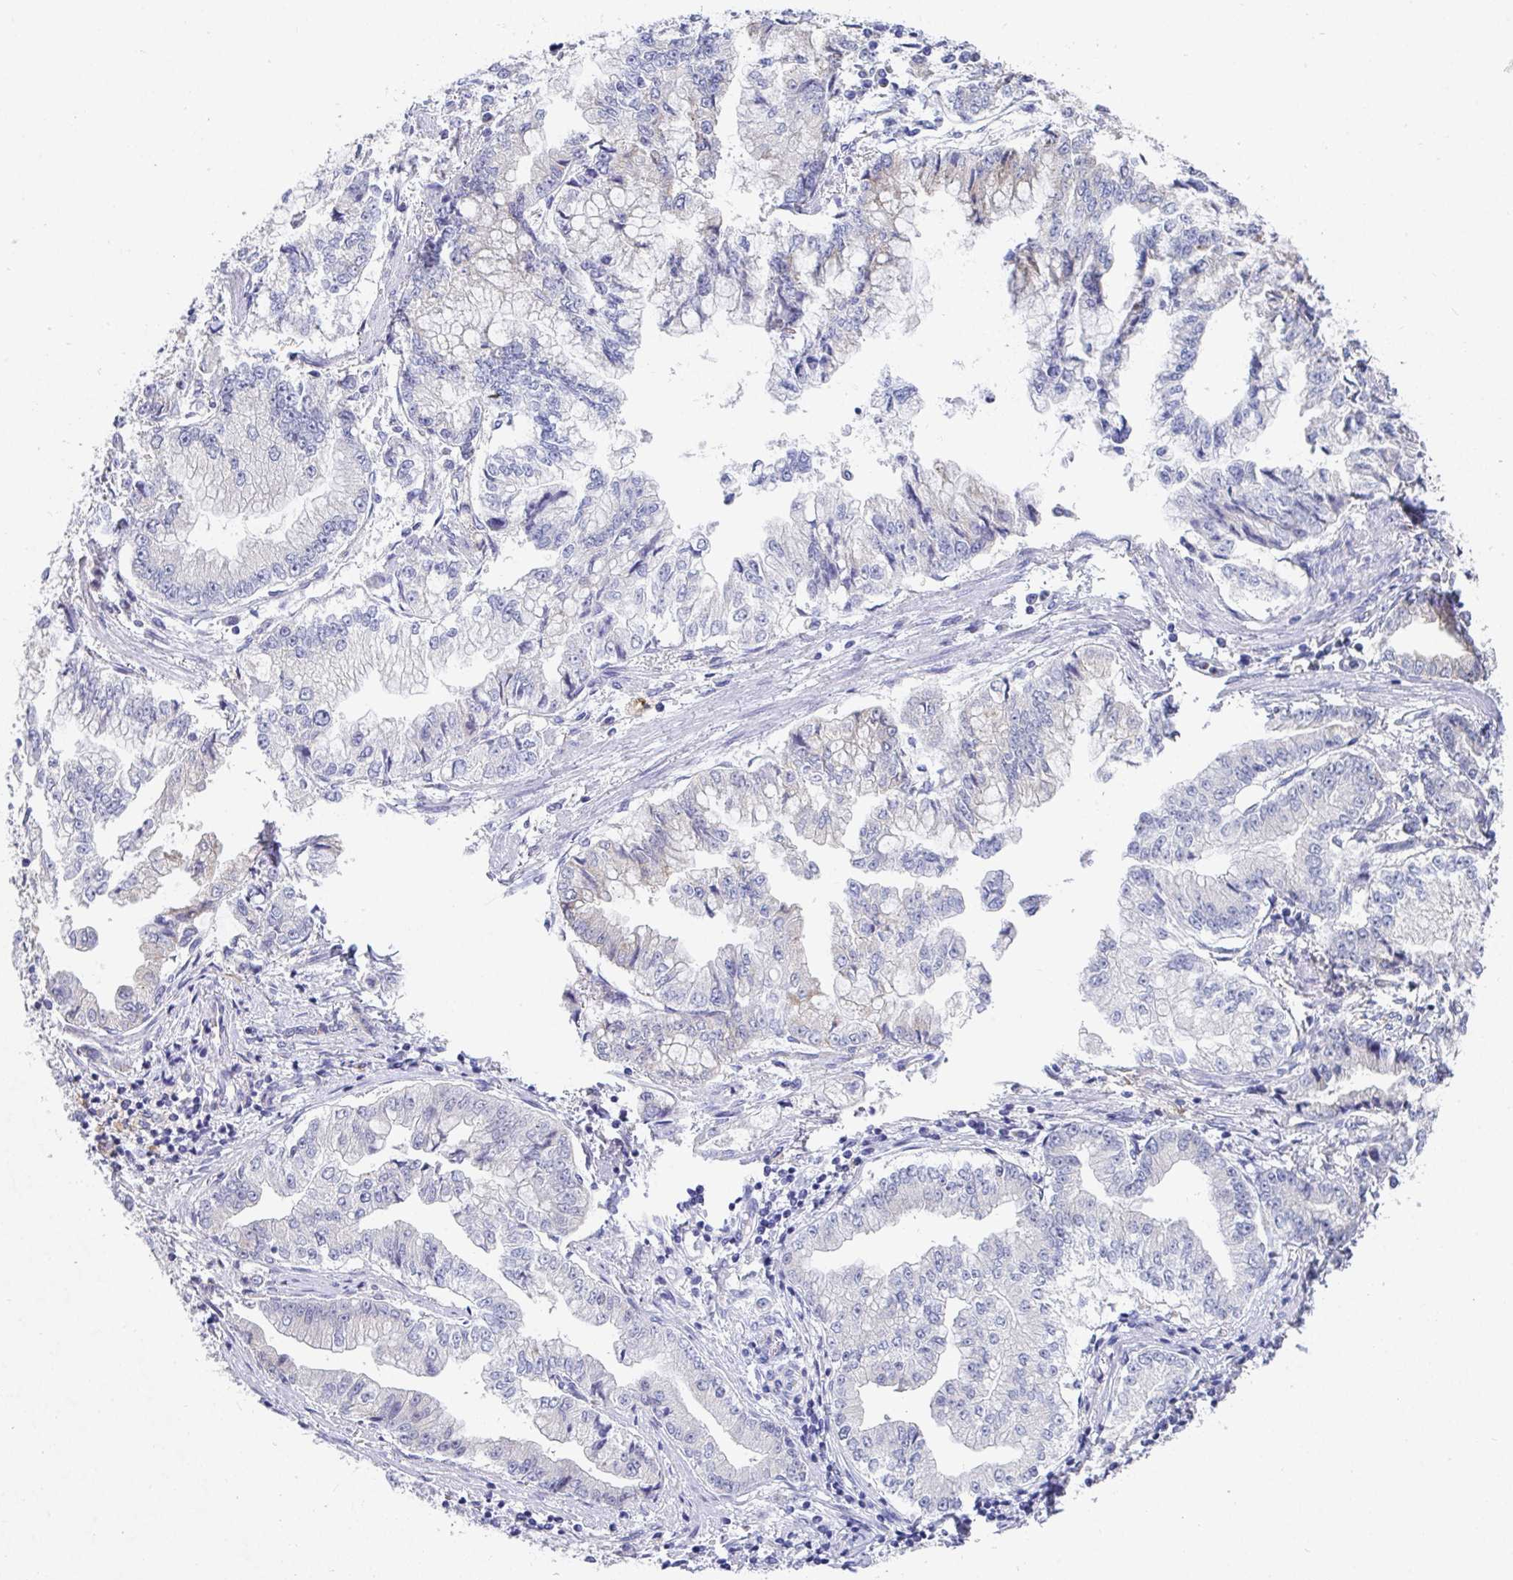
{"staining": {"intensity": "negative", "quantity": "none", "location": "none"}, "tissue": "stomach cancer", "cell_type": "Tumor cells", "image_type": "cancer", "snomed": [{"axis": "morphology", "description": "Adenocarcinoma, NOS"}, {"axis": "topography", "description": "Stomach, upper"}], "caption": "Tumor cells show no significant protein expression in stomach cancer (adenocarcinoma).", "gene": "TAS2R39", "patient": {"sex": "female", "age": 74}}